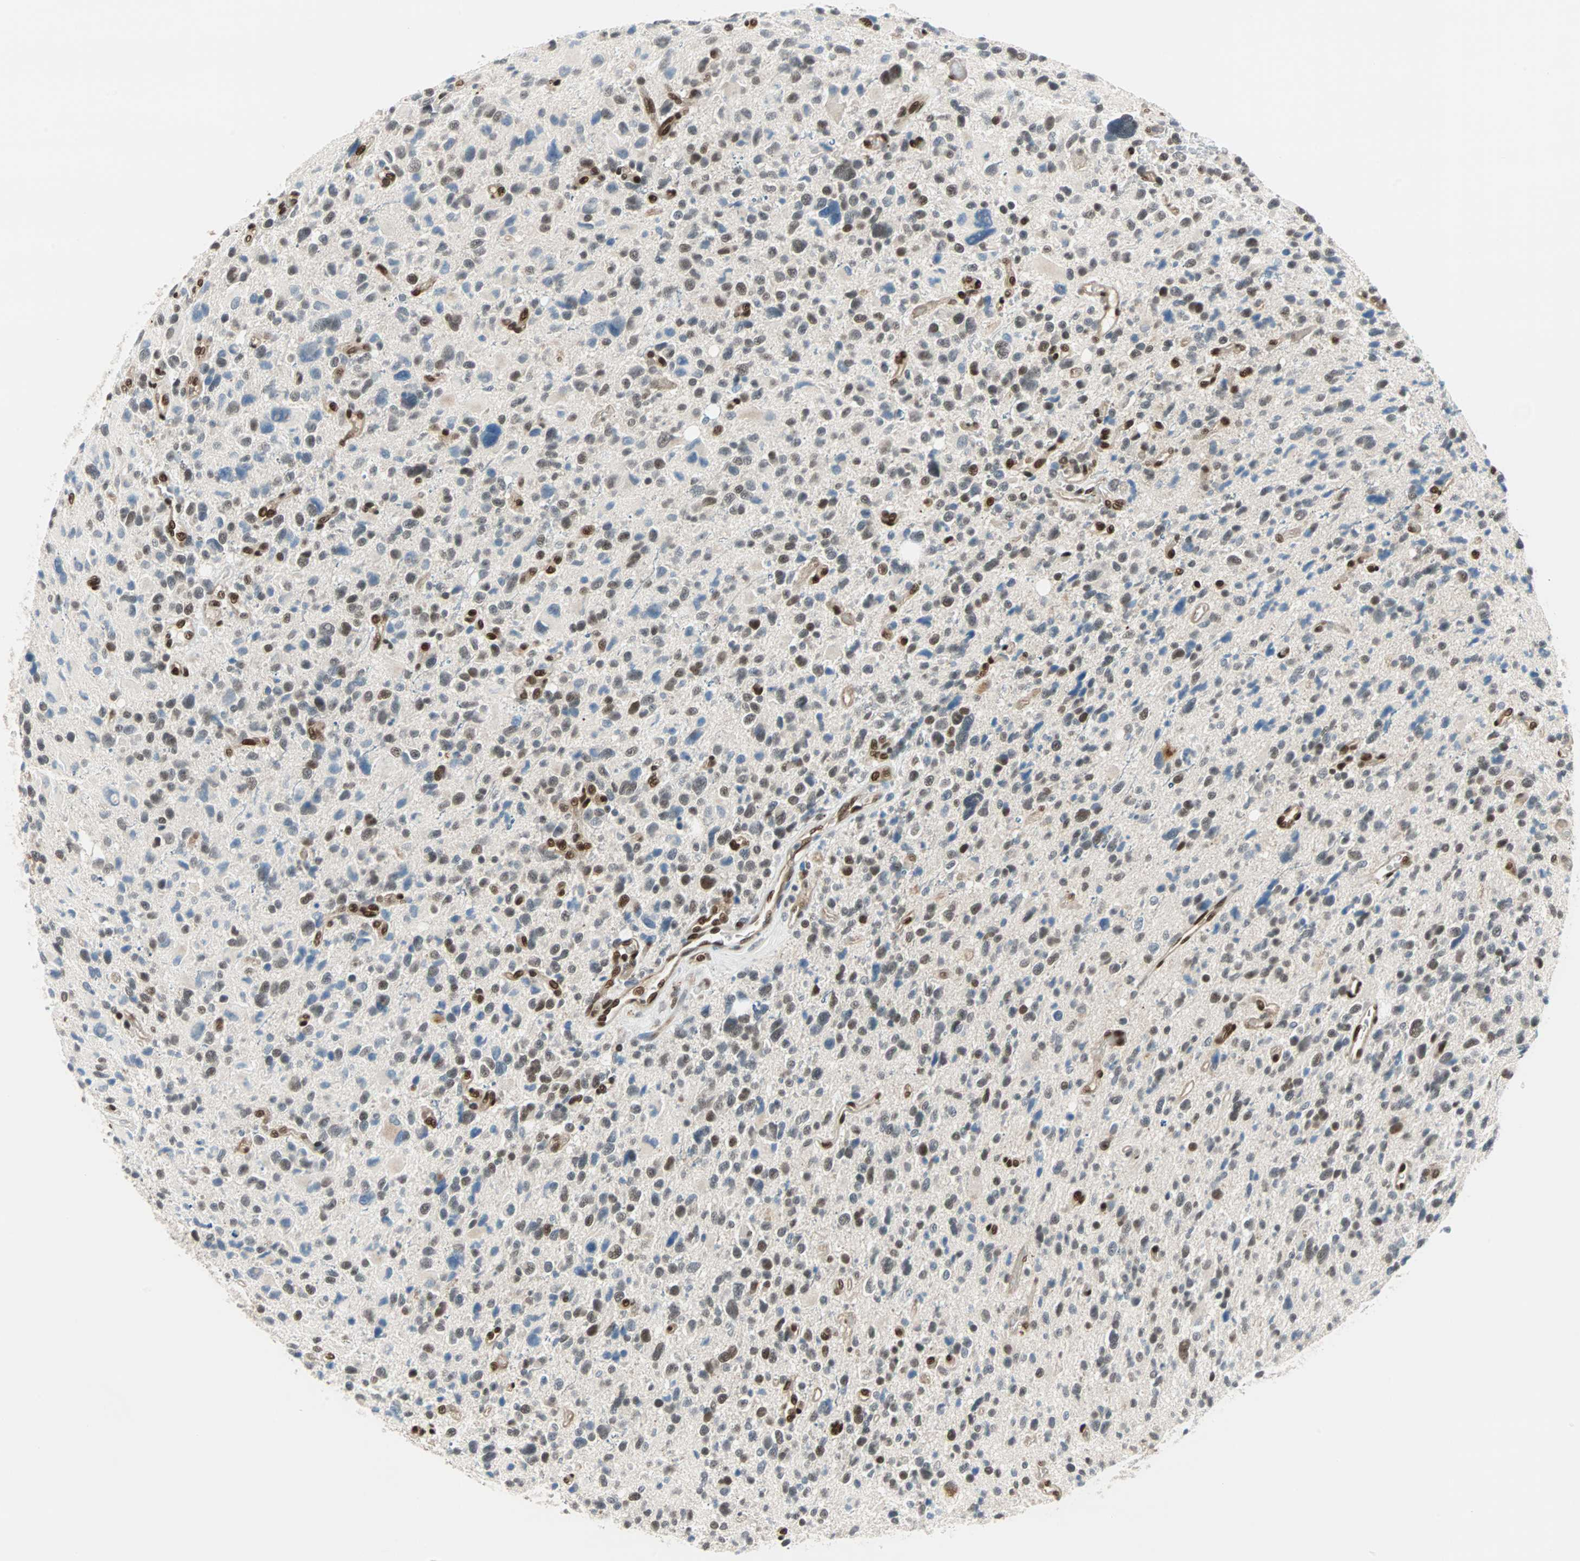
{"staining": {"intensity": "weak", "quantity": "25%-75%", "location": "nuclear"}, "tissue": "glioma", "cell_type": "Tumor cells", "image_type": "cancer", "snomed": [{"axis": "morphology", "description": "Glioma, malignant, High grade"}, {"axis": "topography", "description": "Brain"}], "caption": "A brown stain labels weak nuclear expression of a protein in glioma tumor cells.", "gene": "WWTR1", "patient": {"sex": "male", "age": 48}}